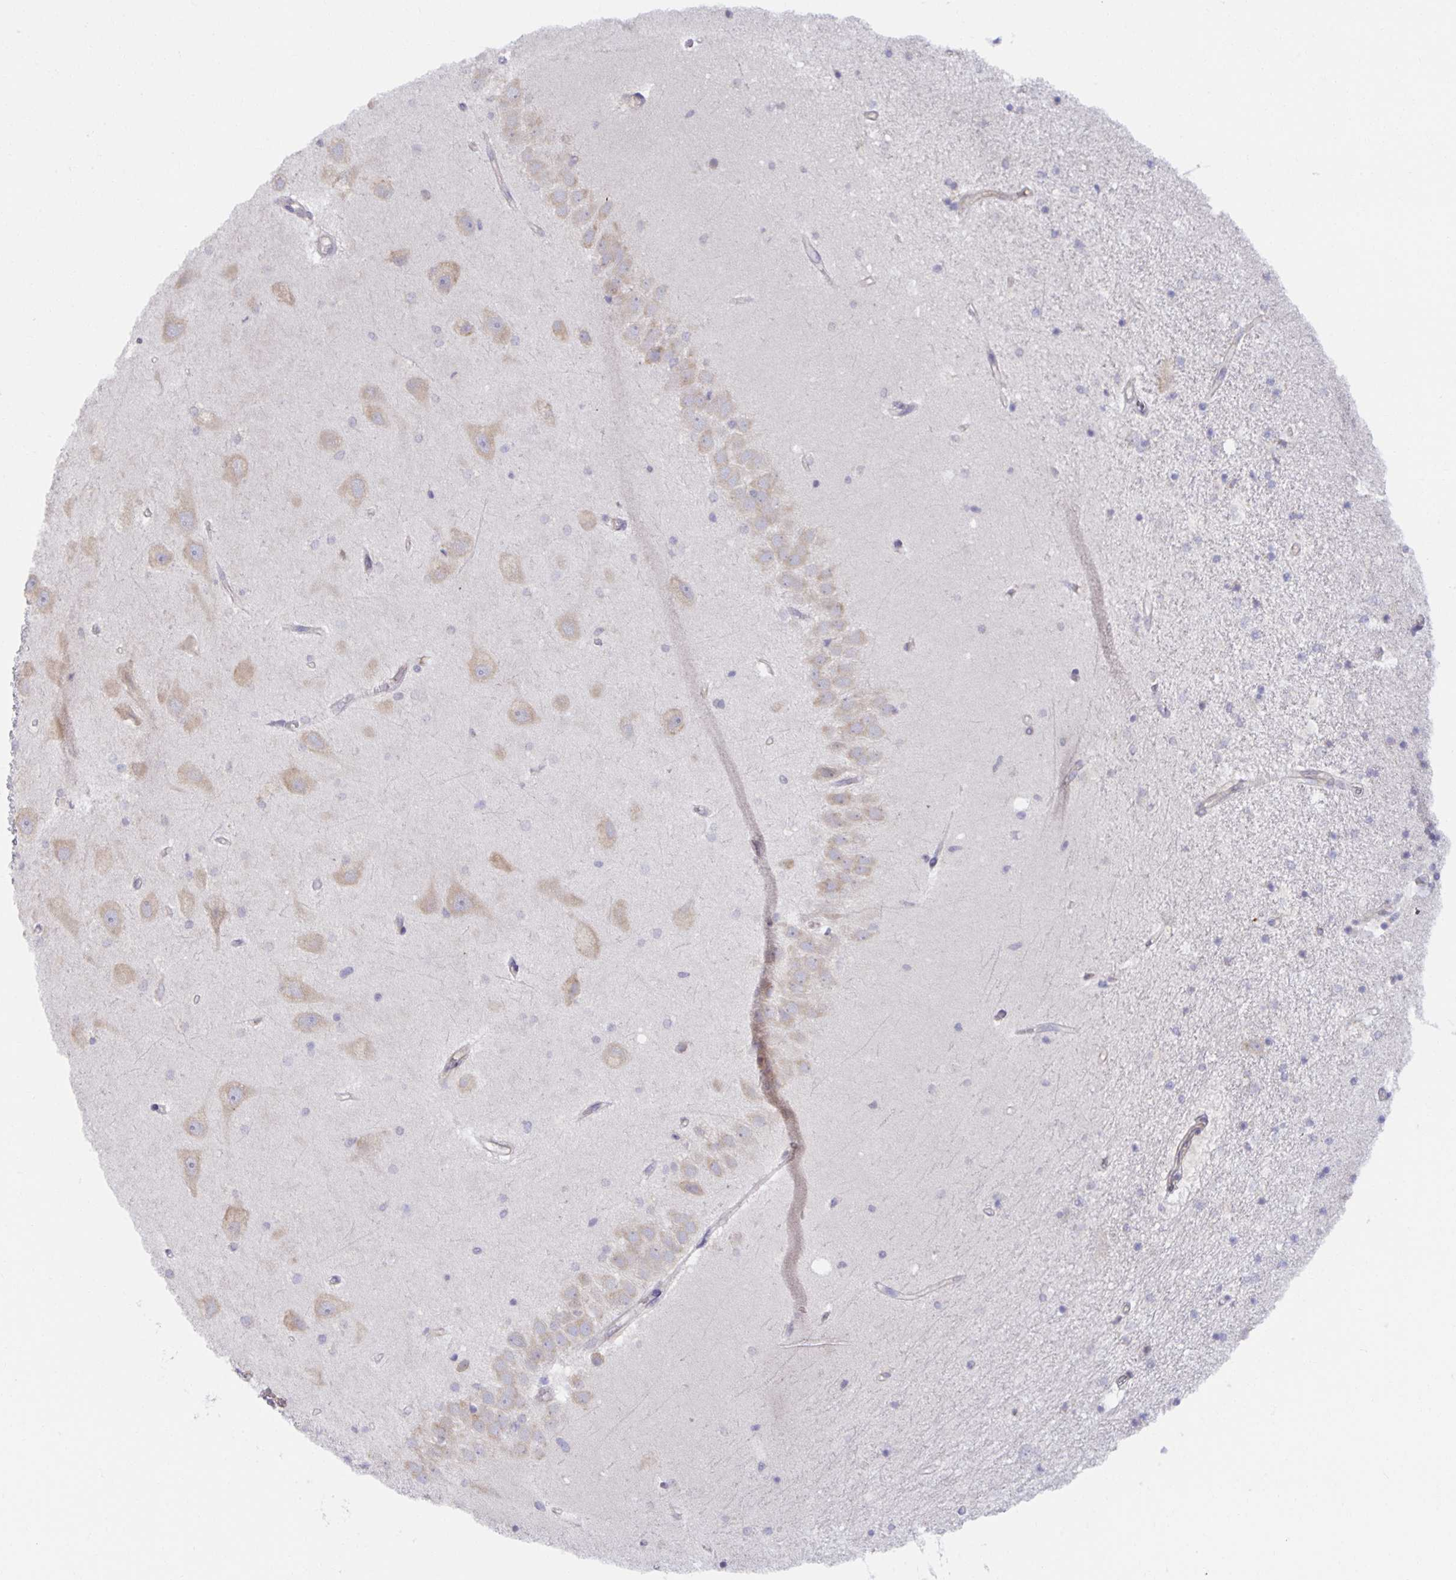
{"staining": {"intensity": "negative", "quantity": "none", "location": "none"}, "tissue": "hippocampus", "cell_type": "Glial cells", "image_type": "normal", "snomed": [{"axis": "morphology", "description": "Normal tissue, NOS"}, {"axis": "topography", "description": "Hippocampus"}], "caption": "Glial cells show no significant protein expression in benign hippocampus.", "gene": "BAD", "patient": {"sex": "male", "age": 63}}